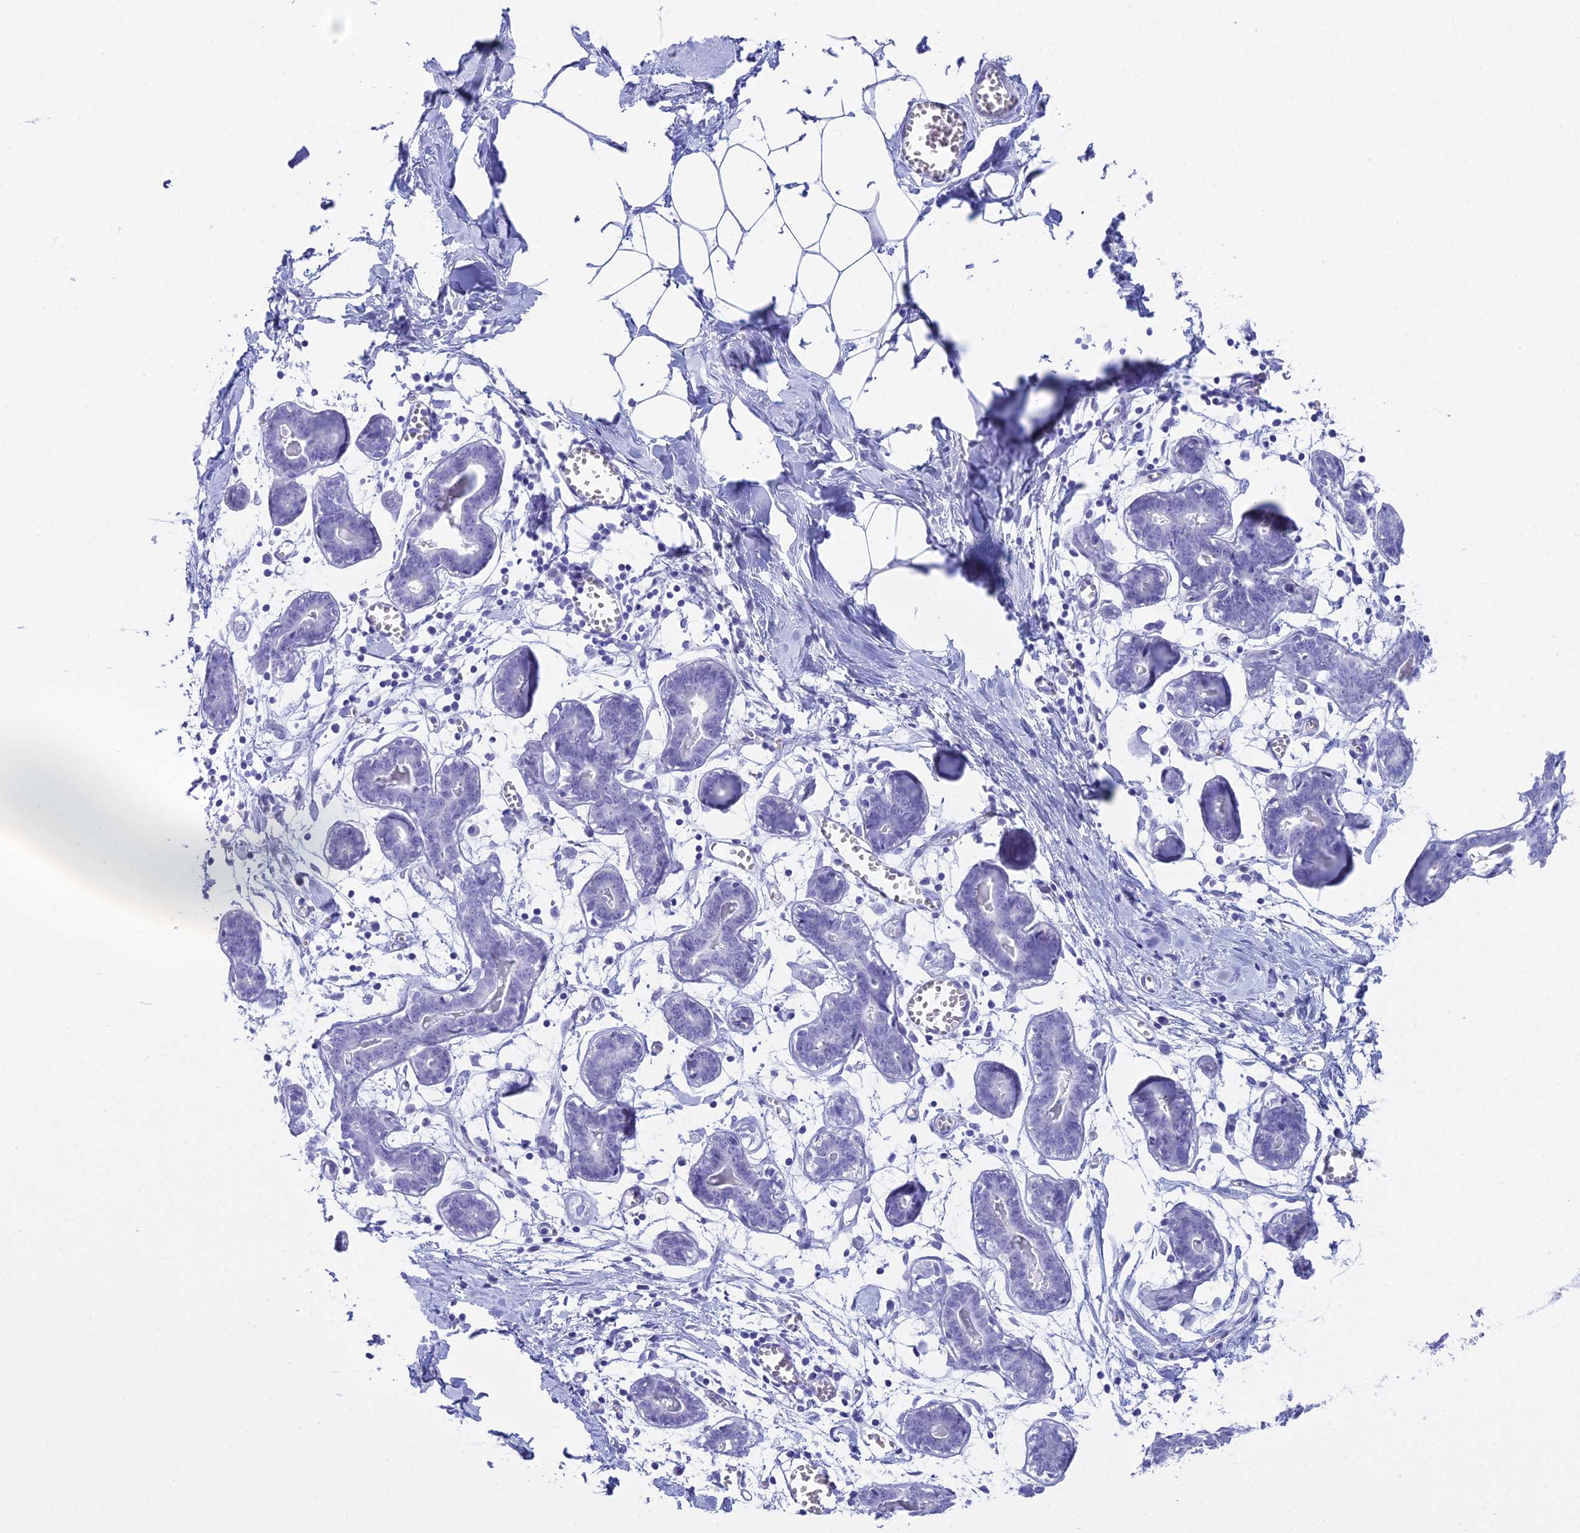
{"staining": {"intensity": "negative", "quantity": "none", "location": "none"}, "tissue": "breast", "cell_type": "Adipocytes", "image_type": "normal", "snomed": [{"axis": "morphology", "description": "Normal tissue, NOS"}, {"axis": "topography", "description": "Breast"}], "caption": "The histopathology image reveals no staining of adipocytes in normal breast. The staining was performed using DAB (3,3'-diaminobenzidine) to visualize the protein expression in brown, while the nuclei were stained in blue with hematoxylin (Magnification: 20x).", "gene": "RNPS1", "patient": {"sex": "female", "age": 27}}